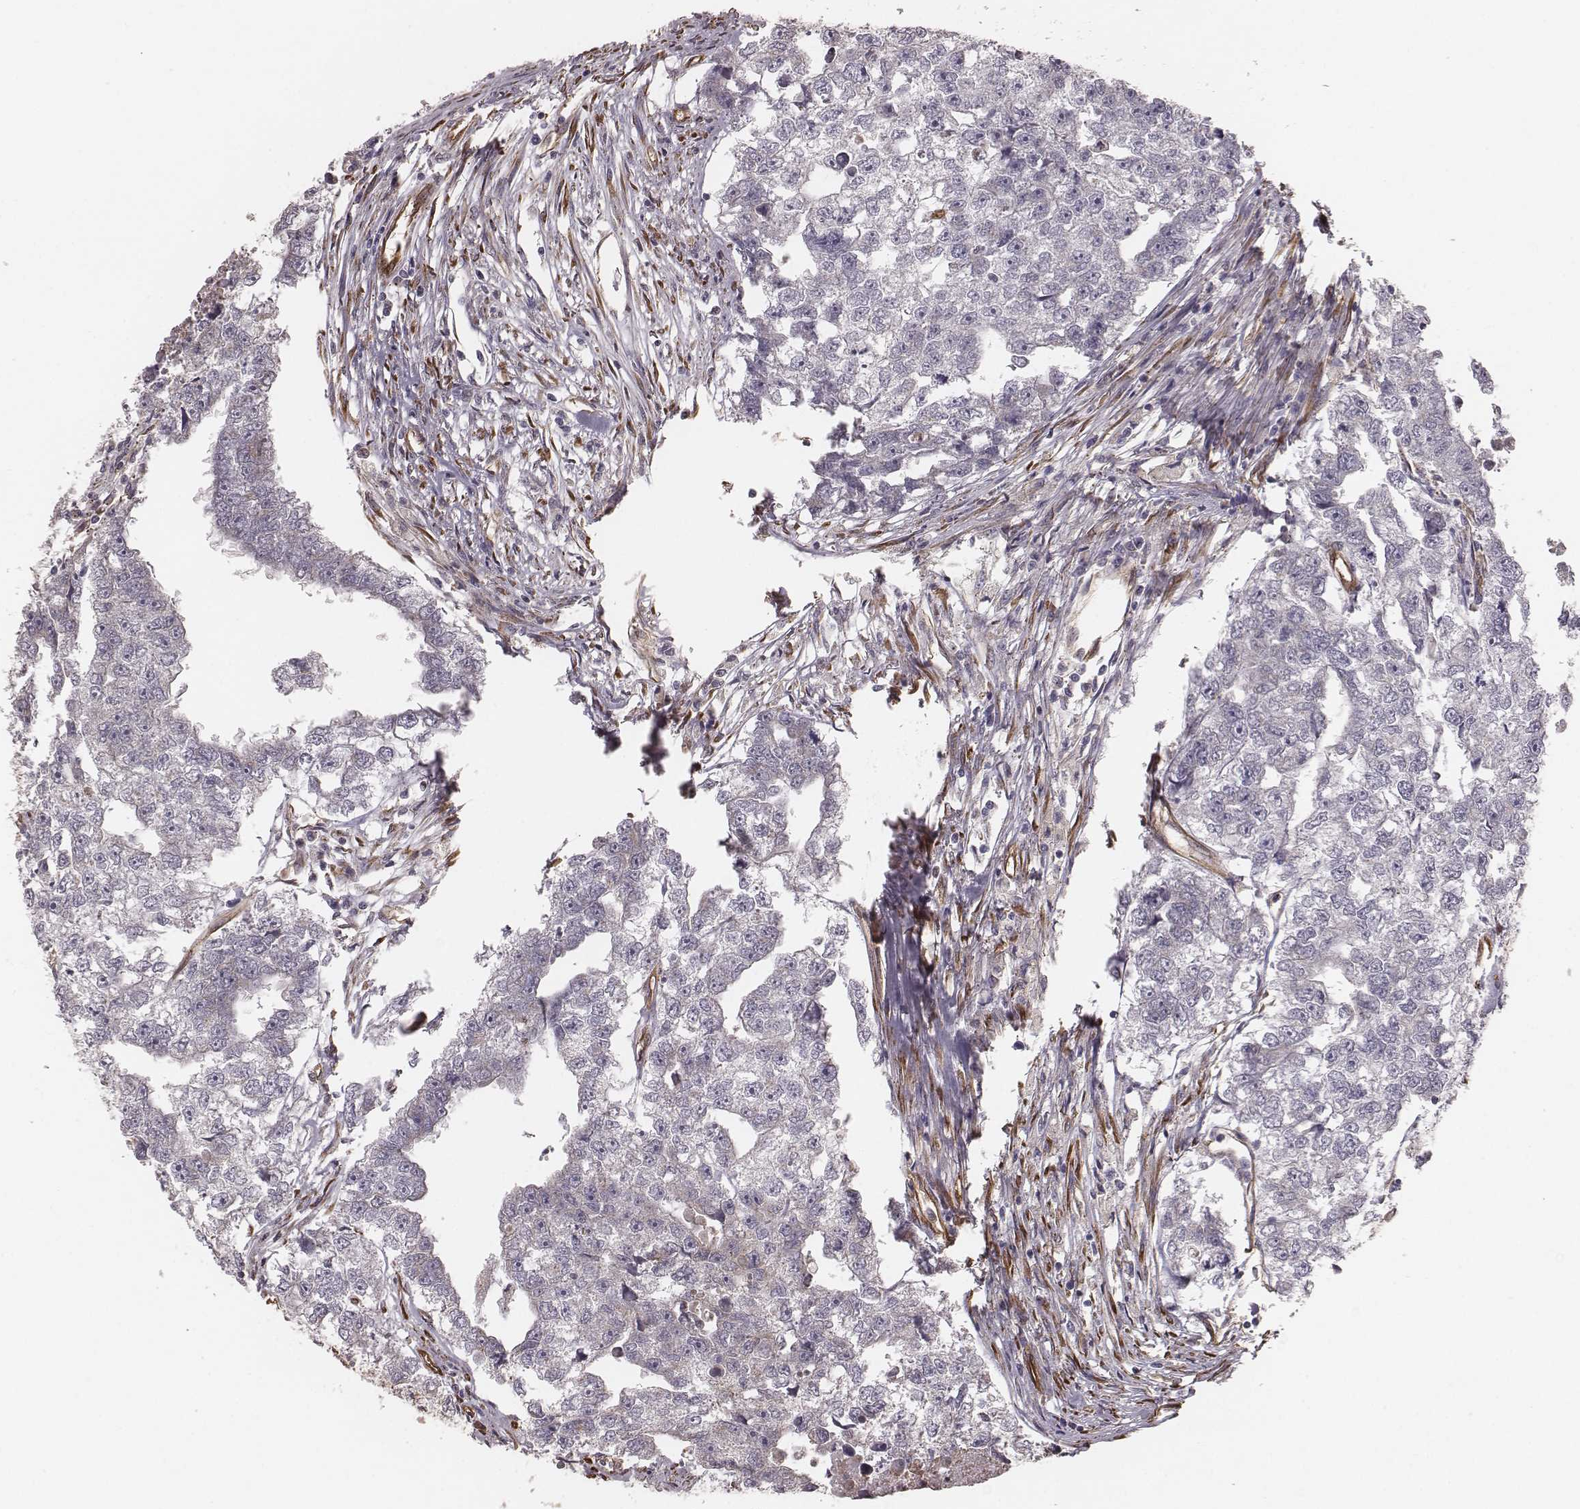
{"staining": {"intensity": "negative", "quantity": "none", "location": "none"}, "tissue": "testis cancer", "cell_type": "Tumor cells", "image_type": "cancer", "snomed": [{"axis": "morphology", "description": "Carcinoma, Embryonal, NOS"}, {"axis": "morphology", "description": "Teratoma, malignant, NOS"}, {"axis": "topography", "description": "Testis"}], "caption": "Histopathology image shows no protein expression in tumor cells of testis teratoma (malignant) tissue.", "gene": "PALMD", "patient": {"sex": "male", "age": 44}}